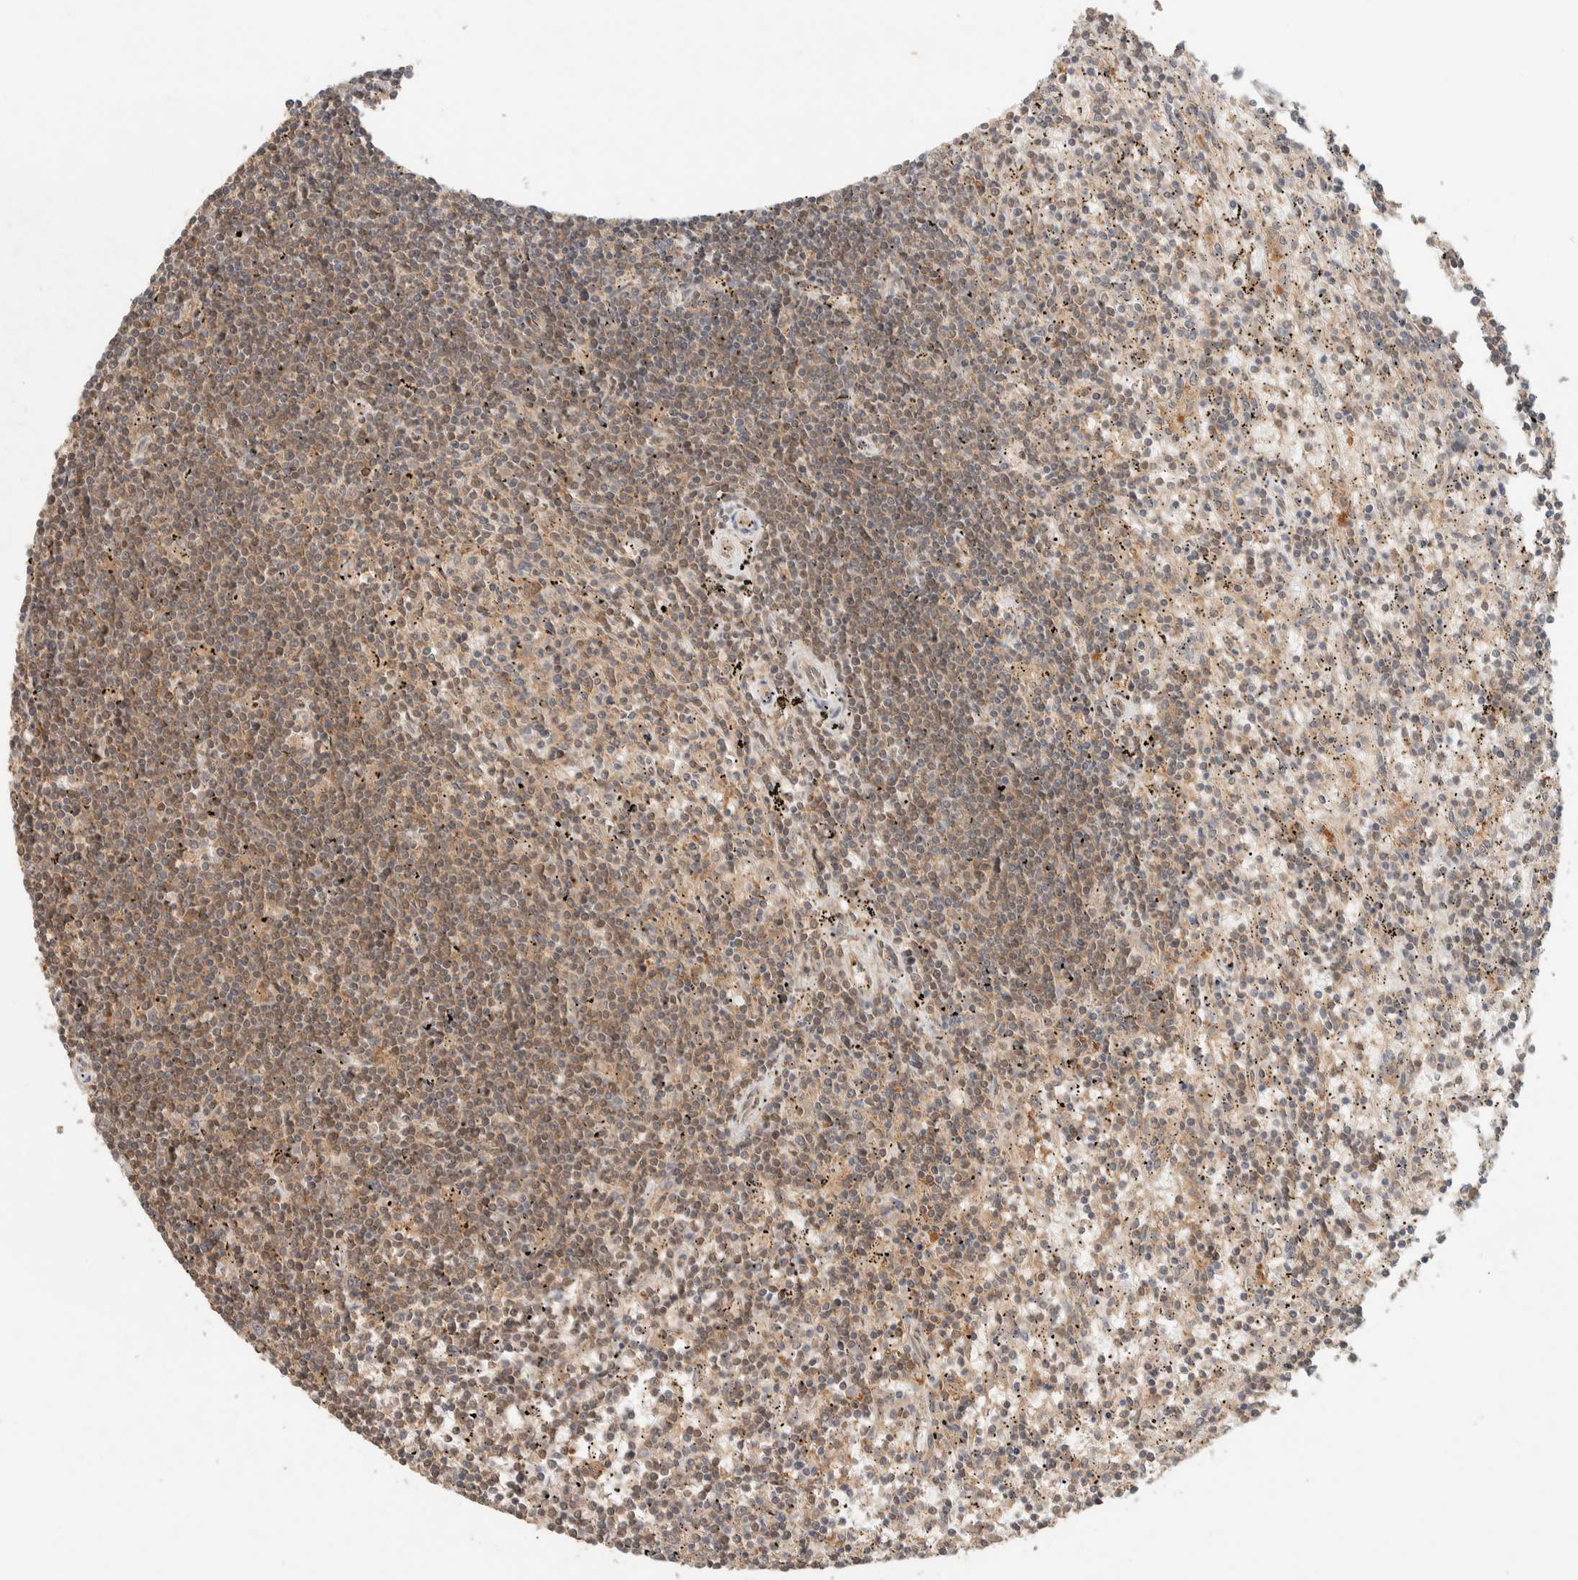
{"staining": {"intensity": "moderate", "quantity": "25%-75%", "location": "cytoplasmic/membranous"}, "tissue": "lymphoma", "cell_type": "Tumor cells", "image_type": "cancer", "snomed": [{"axis": "morphology", "description": "Malignant lymphoma, non-Hodgkin's type, Low grade"}, {"axis": "topography", "description": "Spleen"}], "caption": "Lymphoma tissue displays moderate cytoplasmic/membranous expression in approximately 25%-75% of tumor cells", "gene": "ZNF567", "patient": {"sex": "male", "age": 76}}